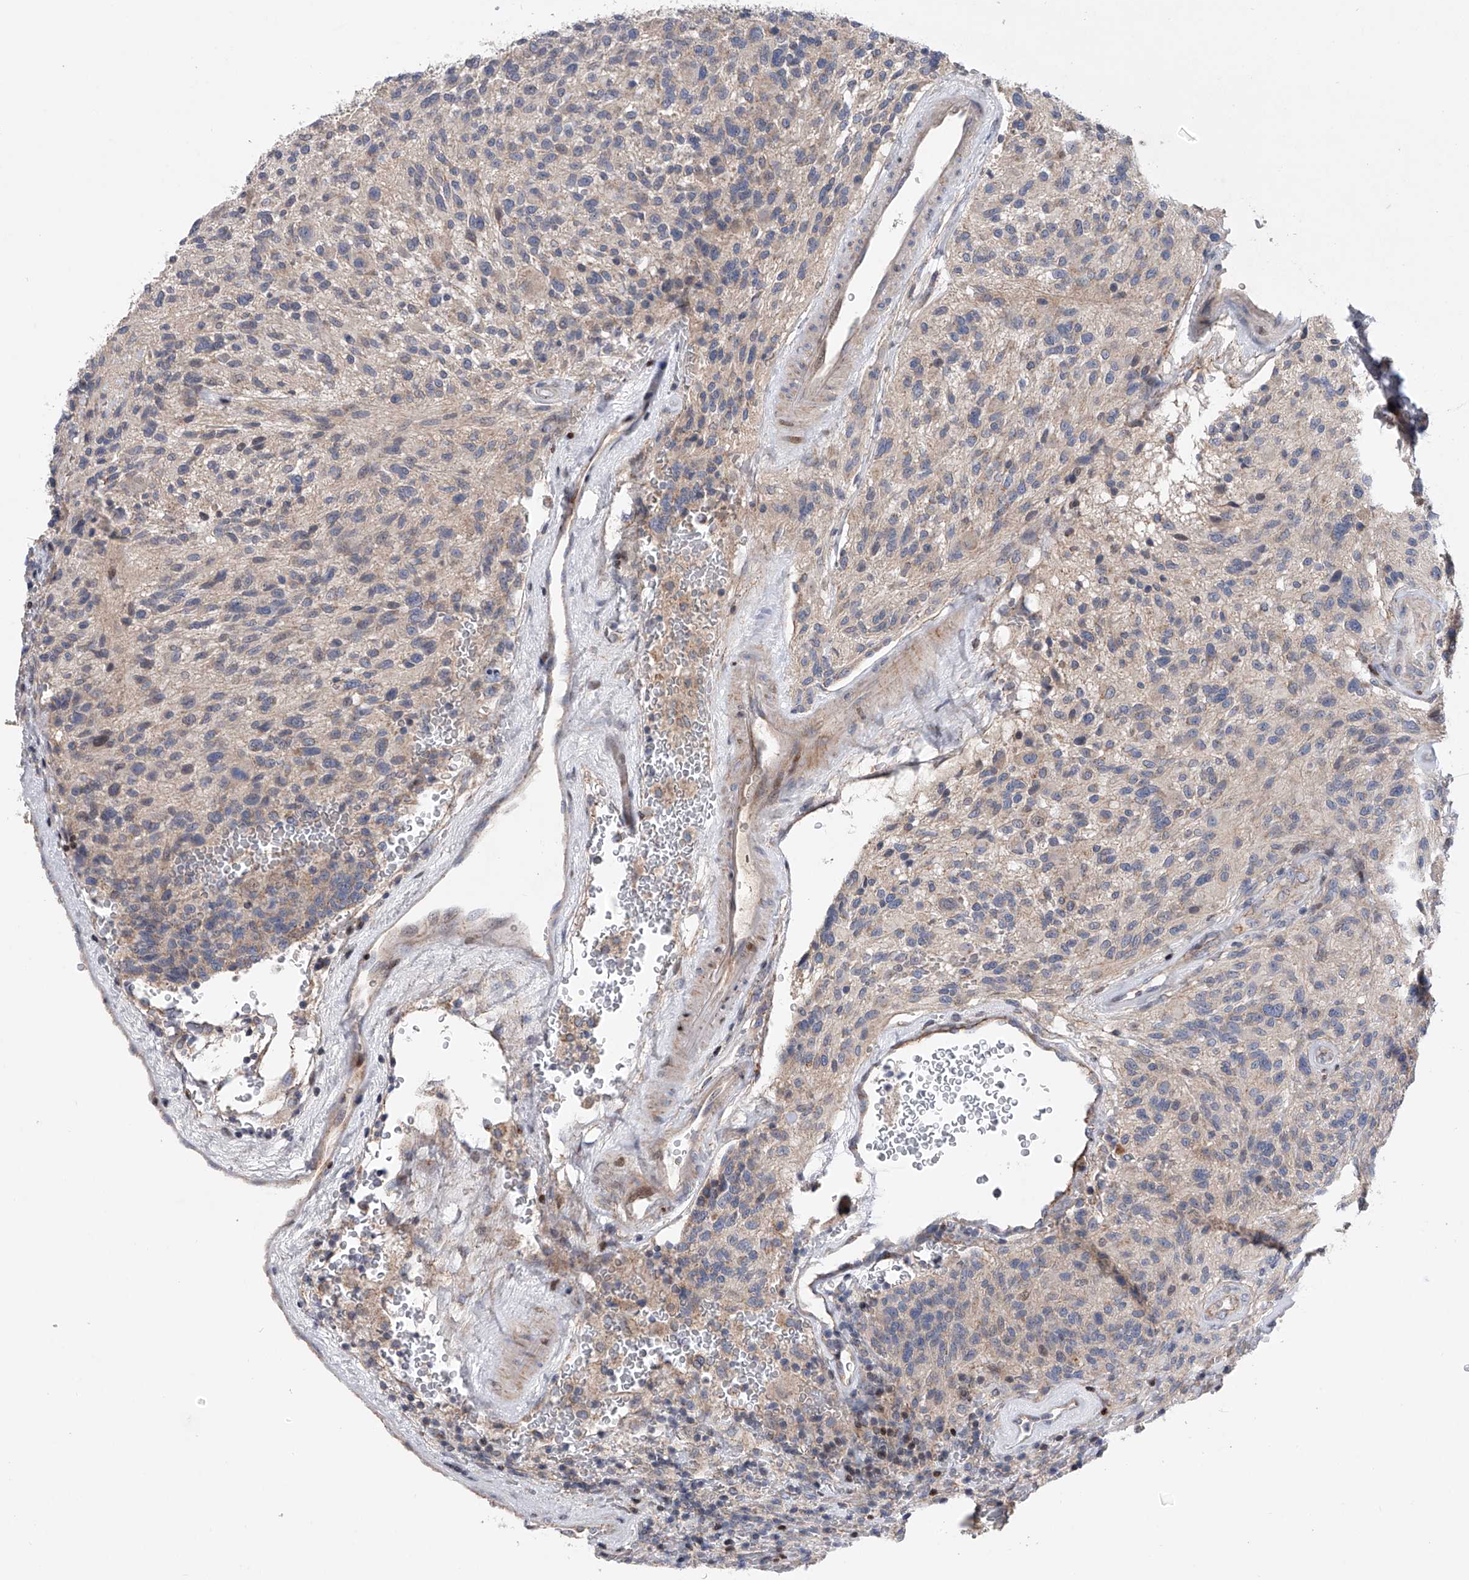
{"staining": {"intensity": "negative", "quantity": "none", "location": "none"}, "tissue": "glioma", "cell_type": "Tumor cells", "image_type": "cancer", "snomed": [{"axis": "morphology", "description": "Glioma, malignant, High grade"}, {"axis": "topography", "description": "Brain"}], "caption": "Immunohistochemistry (IHC) image of human malignant glioma (high-grade) stained for a protein (brown), which demonstrates no staining in tumor cells.", "gene": "CDH12", "patient": {"sex": "male", "age": 47}}